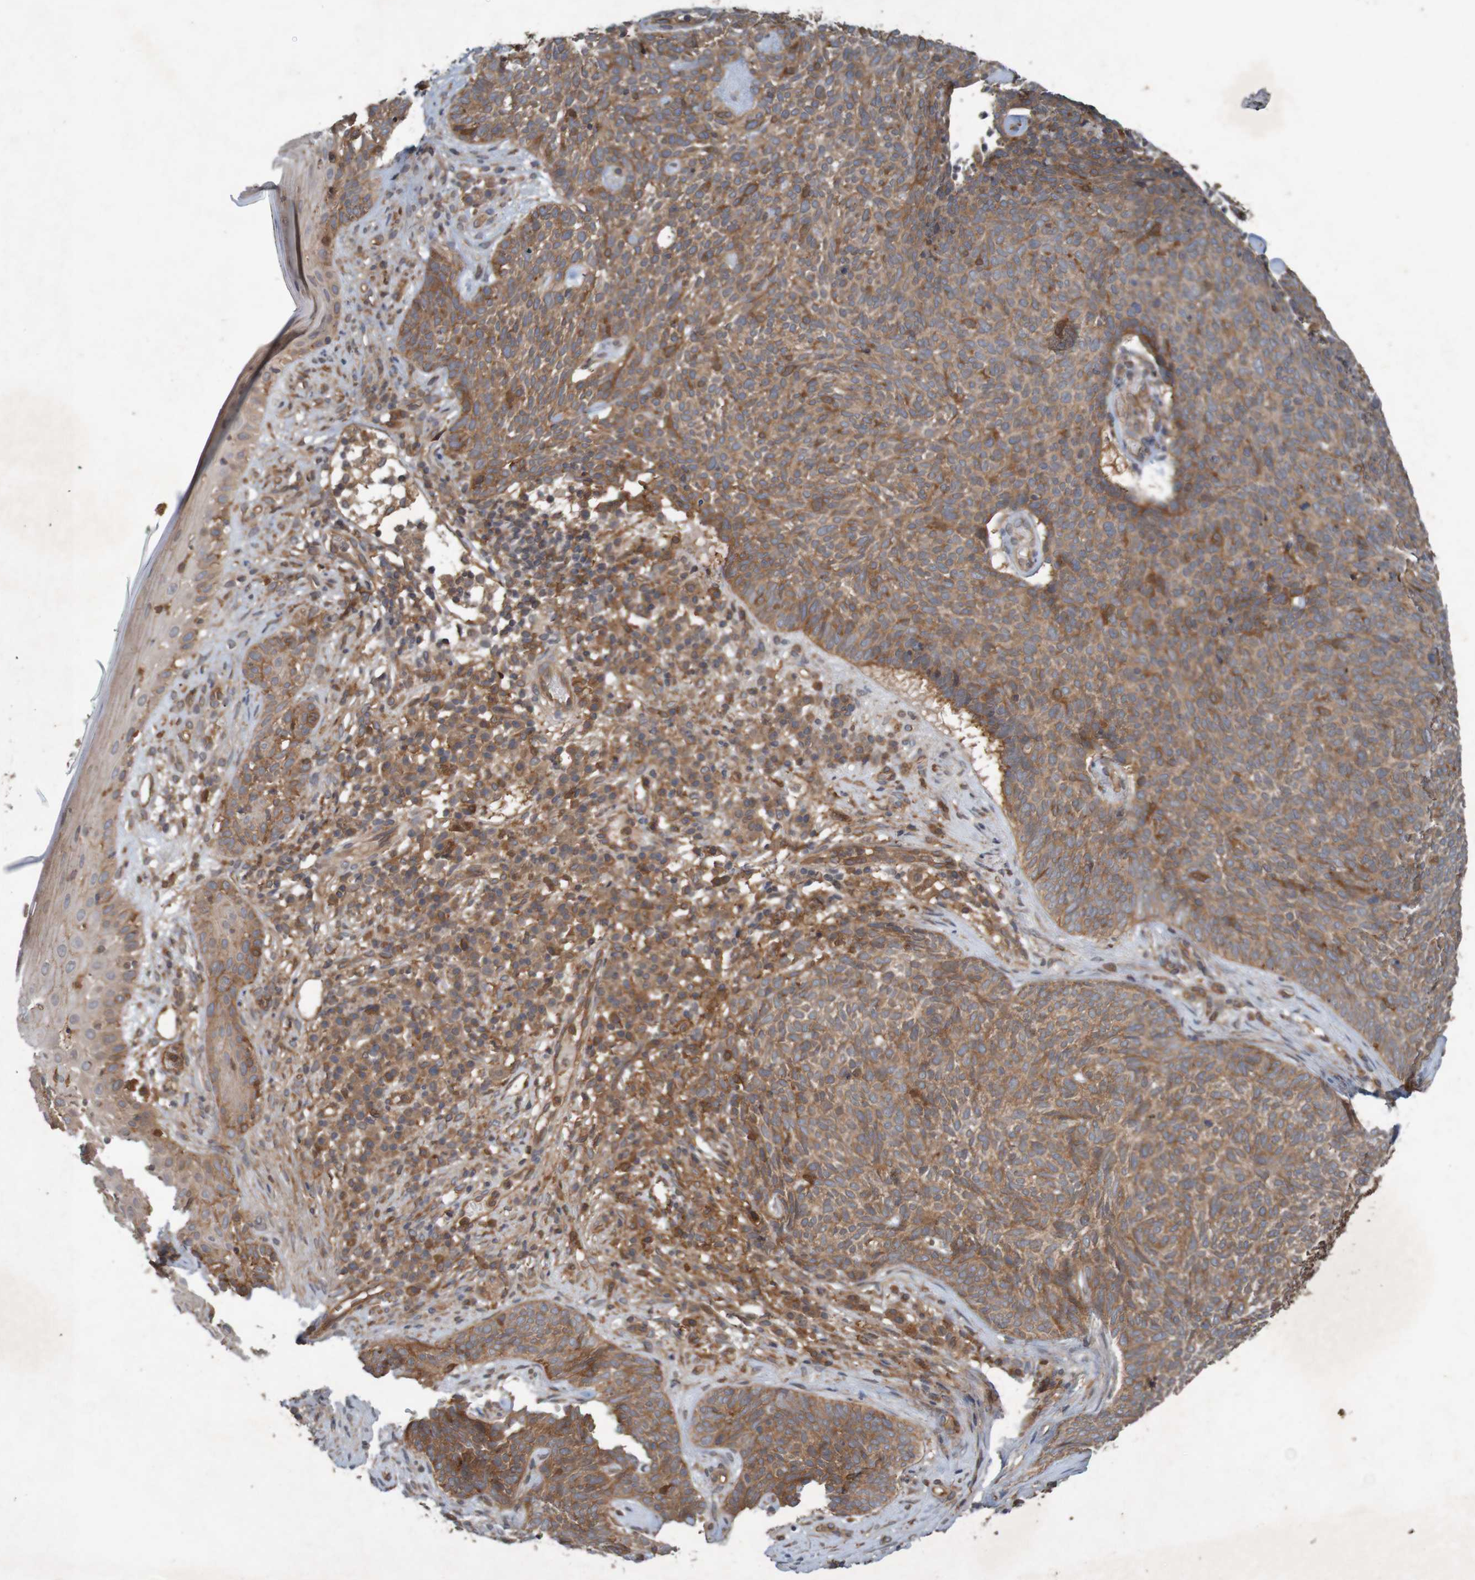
{"staining": {"intensity": "weak", "quantity": ">75%", "location": "cytoplasmic/membranous"}, "tissue": "skin cancer", "cell_type": "Tumor cells", "image_type": "cancer", "snomed": [{"axis": "morphology", "description": "Basal cell carcinoma"}, {"axis": "topography", "description": "Skin"}], "caption": "Immunohistochemical staining of human skin cancer (basal cell carcinoma) shows weak cytoplasmic/membranous protein expression in about >75% of tumor cells.", "gene": "ARHGEF11", "patient": {"sex": "female", "age": 84}}